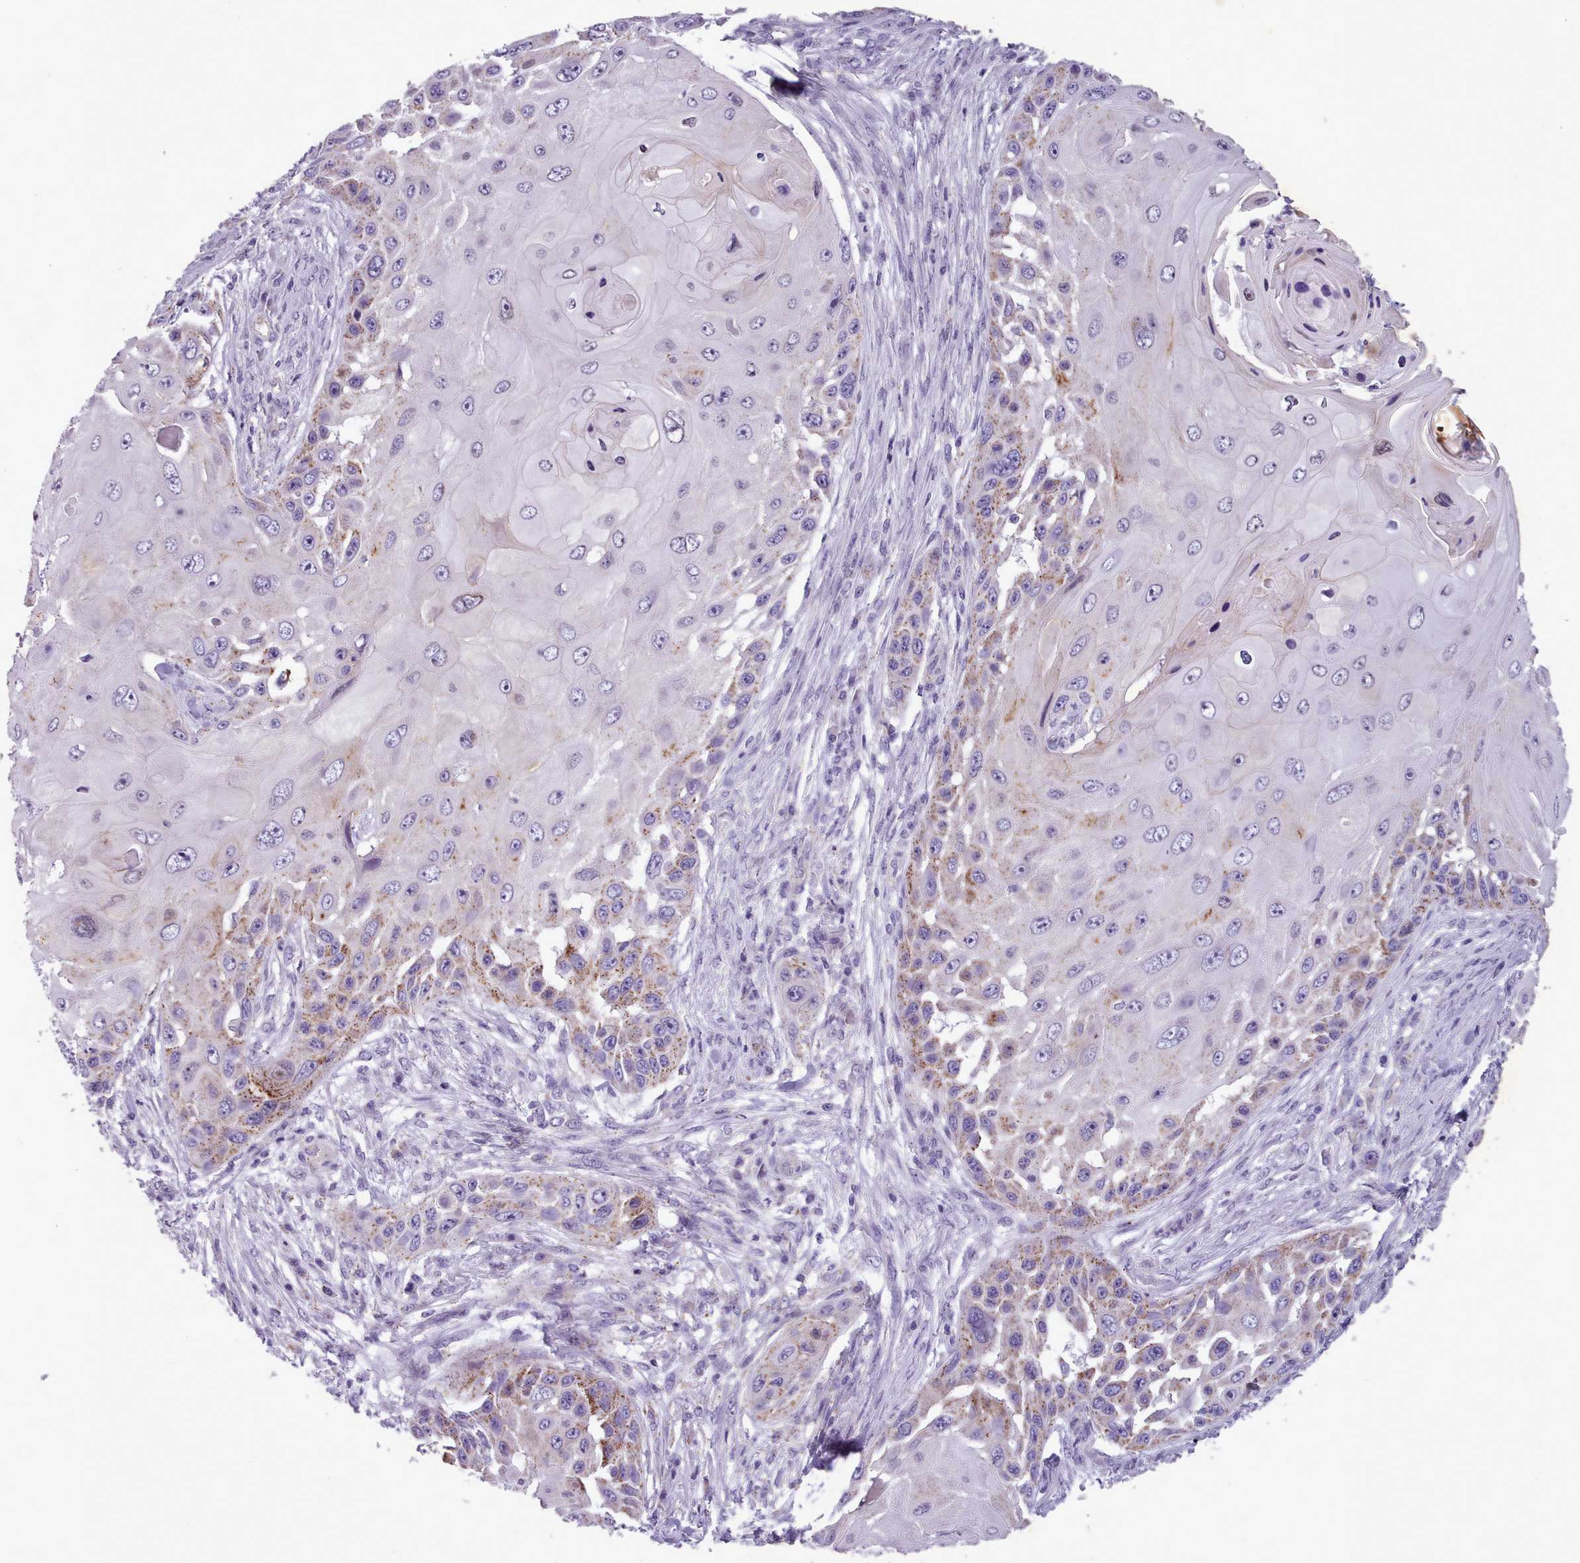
{"staining": {"intensity": "moderate", "quantity": "<25%", "location": "cytoplasmic/membranous"}, "tissue": "skin cancer", "cell_type": "Tumor cells", "image_type": "cancer", "snomed": [{"axis": "morphology", "description": "Squamous cell carcinoma, NOS"}, {"axis": "topography", "description": "Skin"}], "caption": "IHC (DAB) staining of squamous cell carcinoma (skin) exhibits moderate cytoplasmic/membranous protein positivity in about <25% of tumor cells.", "gene": "KCNT2", "patient": {"sex": "female", "age": 44}}